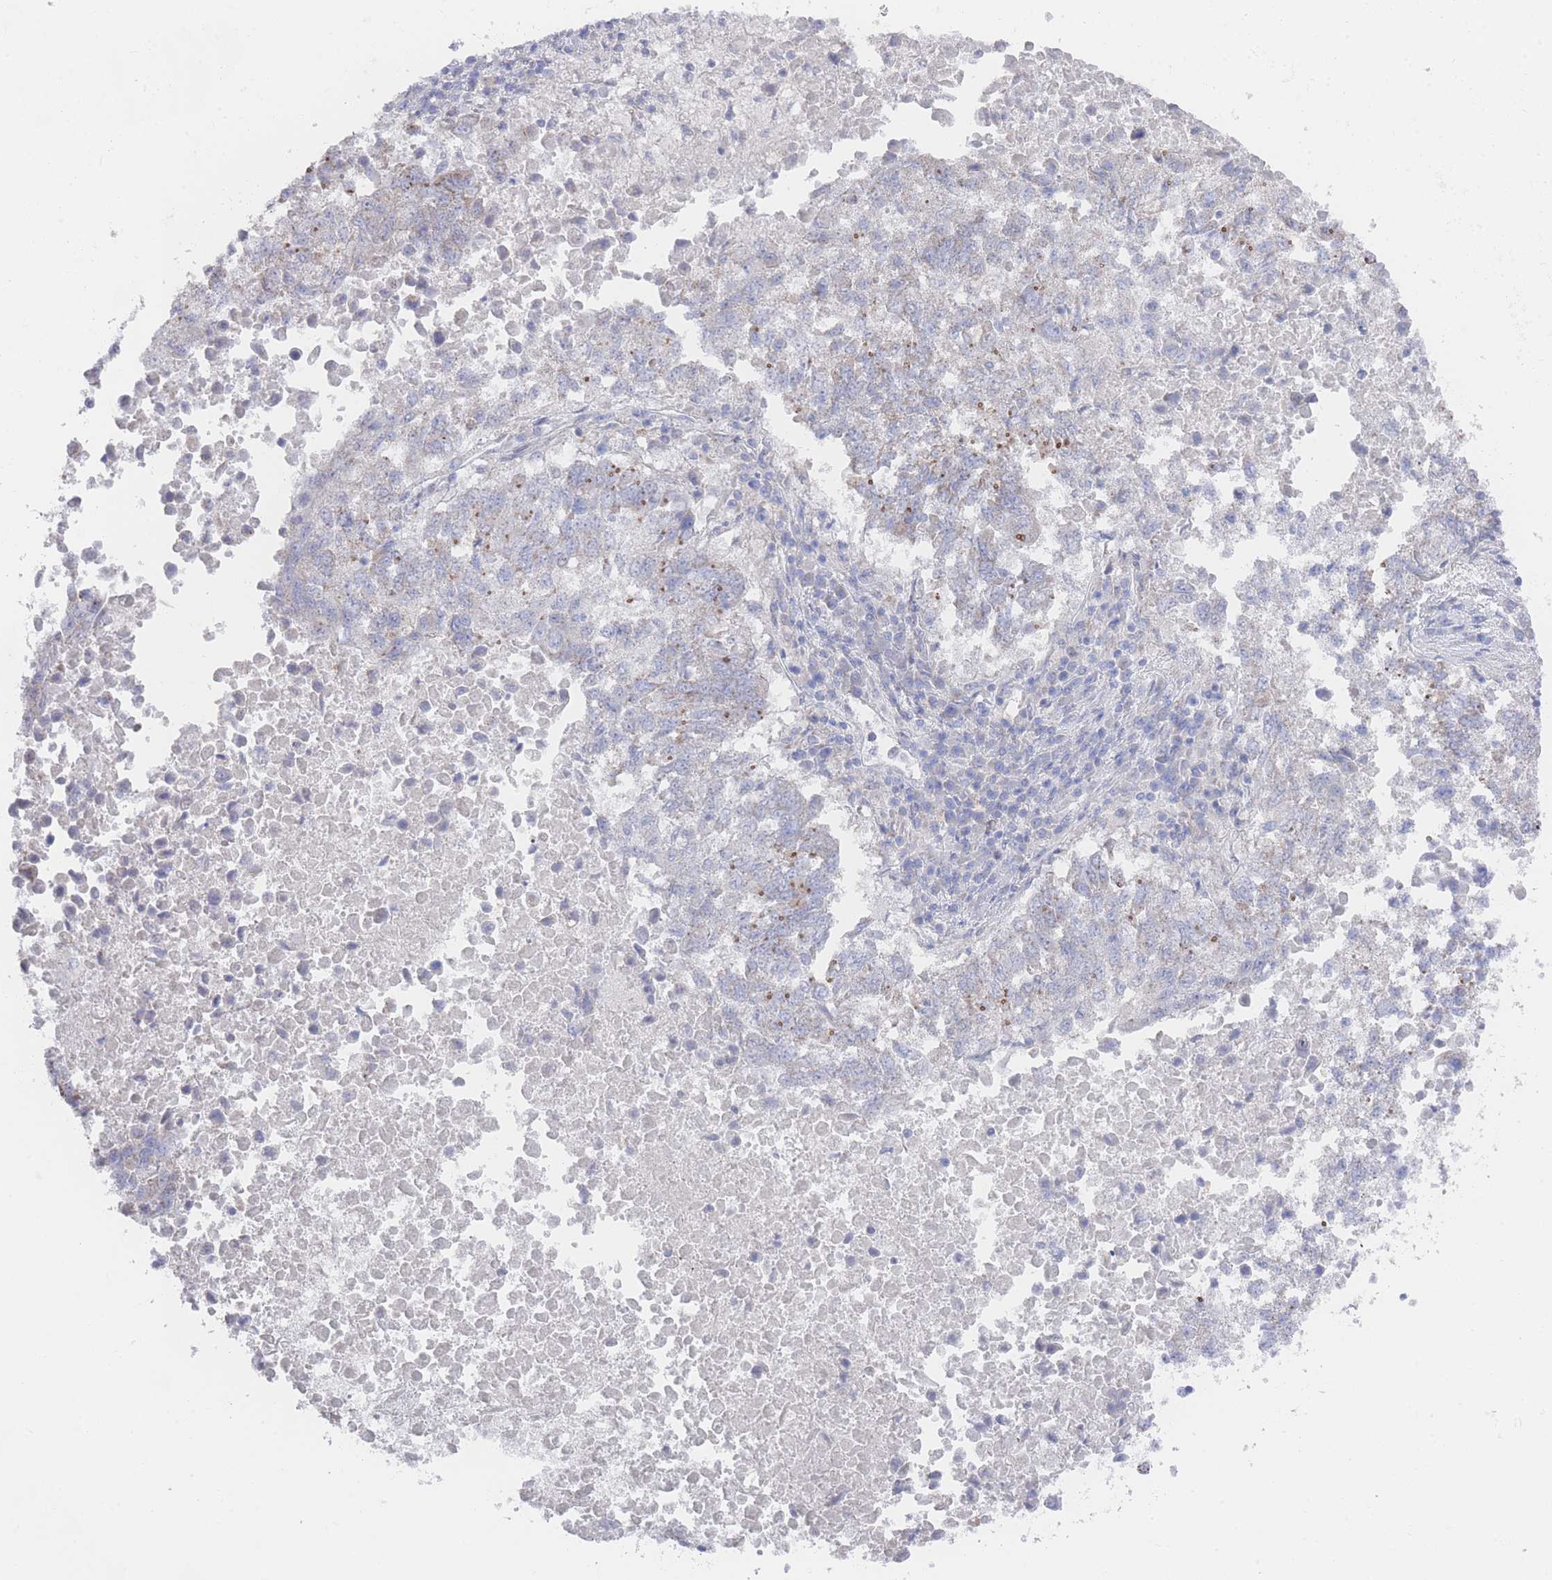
{"staining": {"intensity": "weak", "quantity": "<25%", "location": "cytoplasmic/membranous"}, "tissue": "lung cancer", "cell_type": "Tumor cells", "image_type": "cancer", "snomed": [{"axis": "morphology", "description": "Squamous cell carcinoma, NOS"}, {"axis": "topography", "description": "Lung"}], "caption": "This is an immunohistochemistry (IHC) micrograph of squamous cell carcinoma (lung). There is no positivity in tumor cells.", "gene": "ZNF142", "patient": {"sex": "male", "age": 73}}